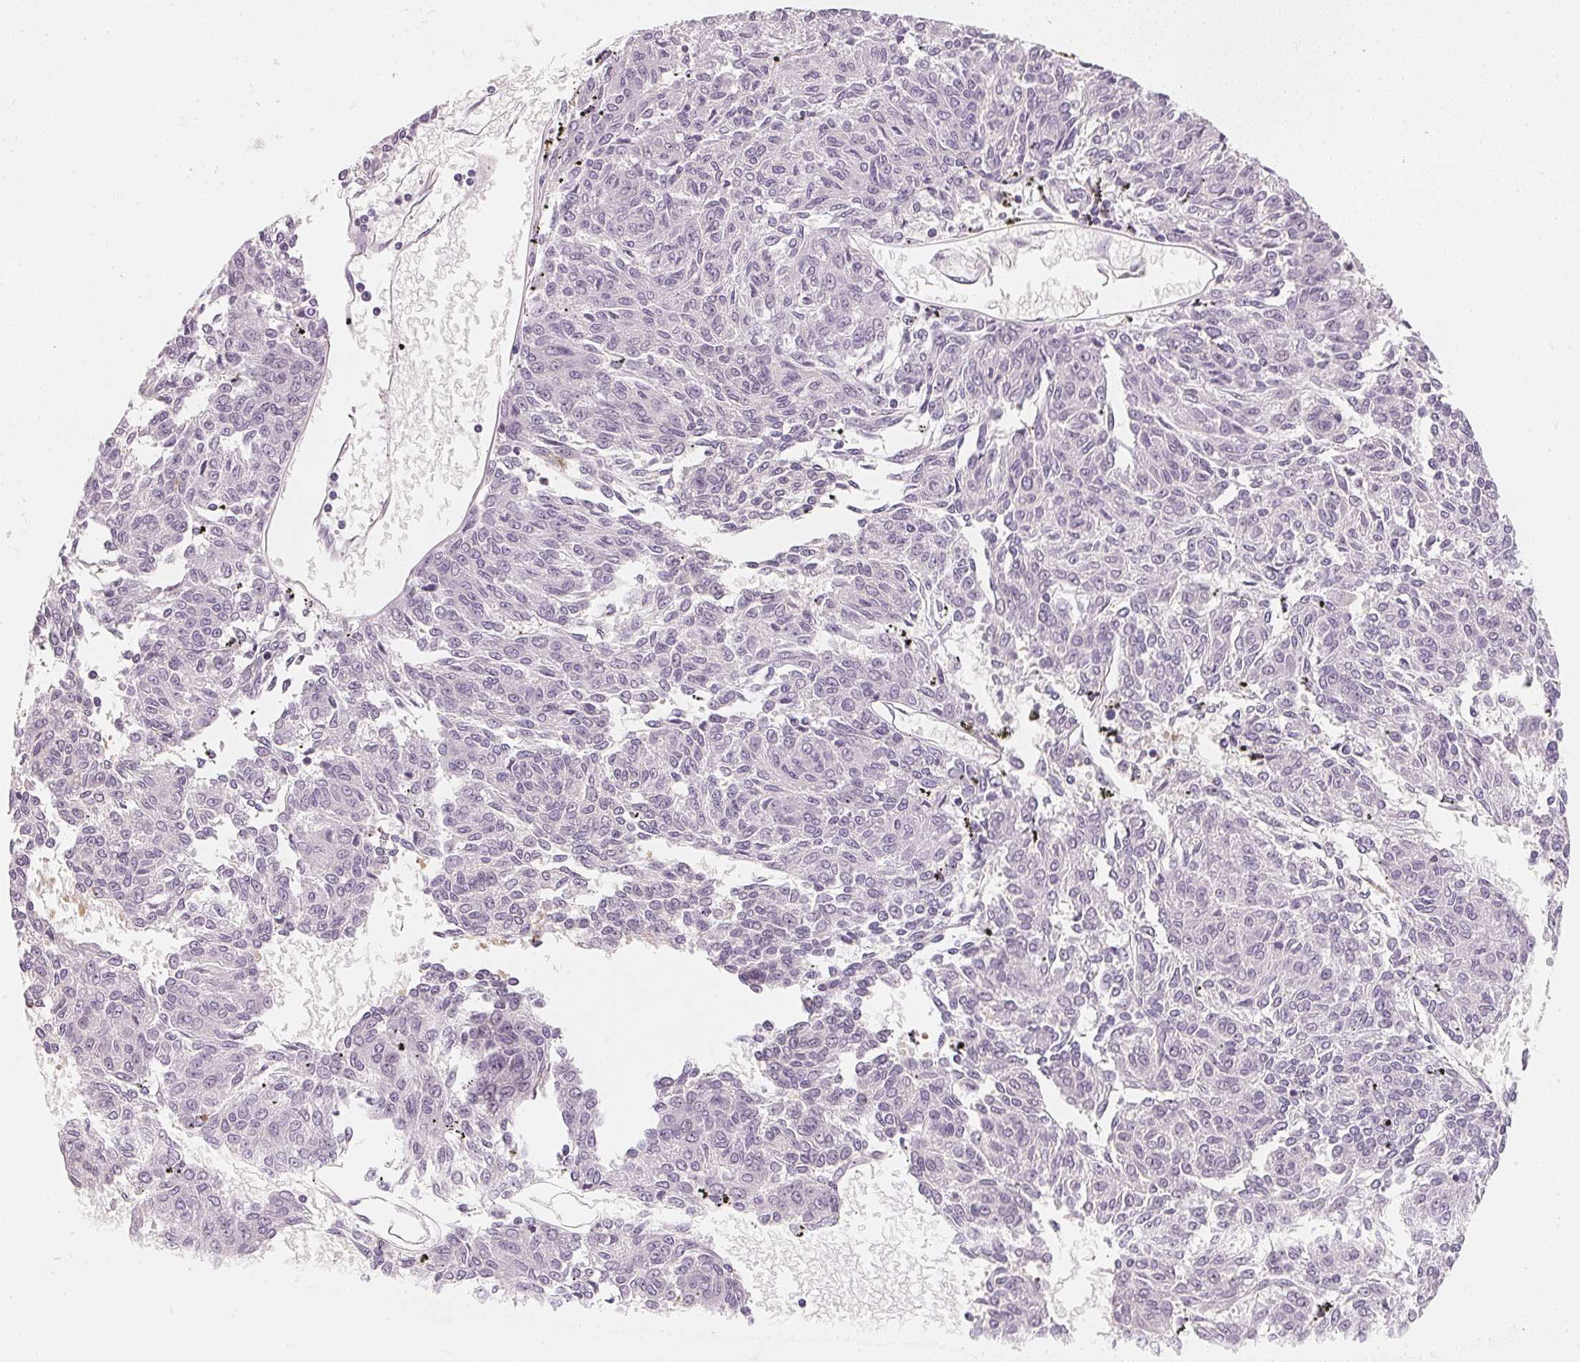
{"staining": {"intensity": "negative", "quantity": "none", "location": "none"}, "tissue": "melanoma", "cell_type": "Tumor cells", "image_type": "cancer", "snomed": [{"axis": "morphology", "description": "Malignant melanoma, NOS"}, {"axis": "topography", "description": "Skin"}], "caption": "High power microscopy image of an IHC photomicrograph of malignant melanoma, revealing no significant positivity in tumor cells.", "gene": "CFAP276", "patient": {"sex": "female", "age": 72}}